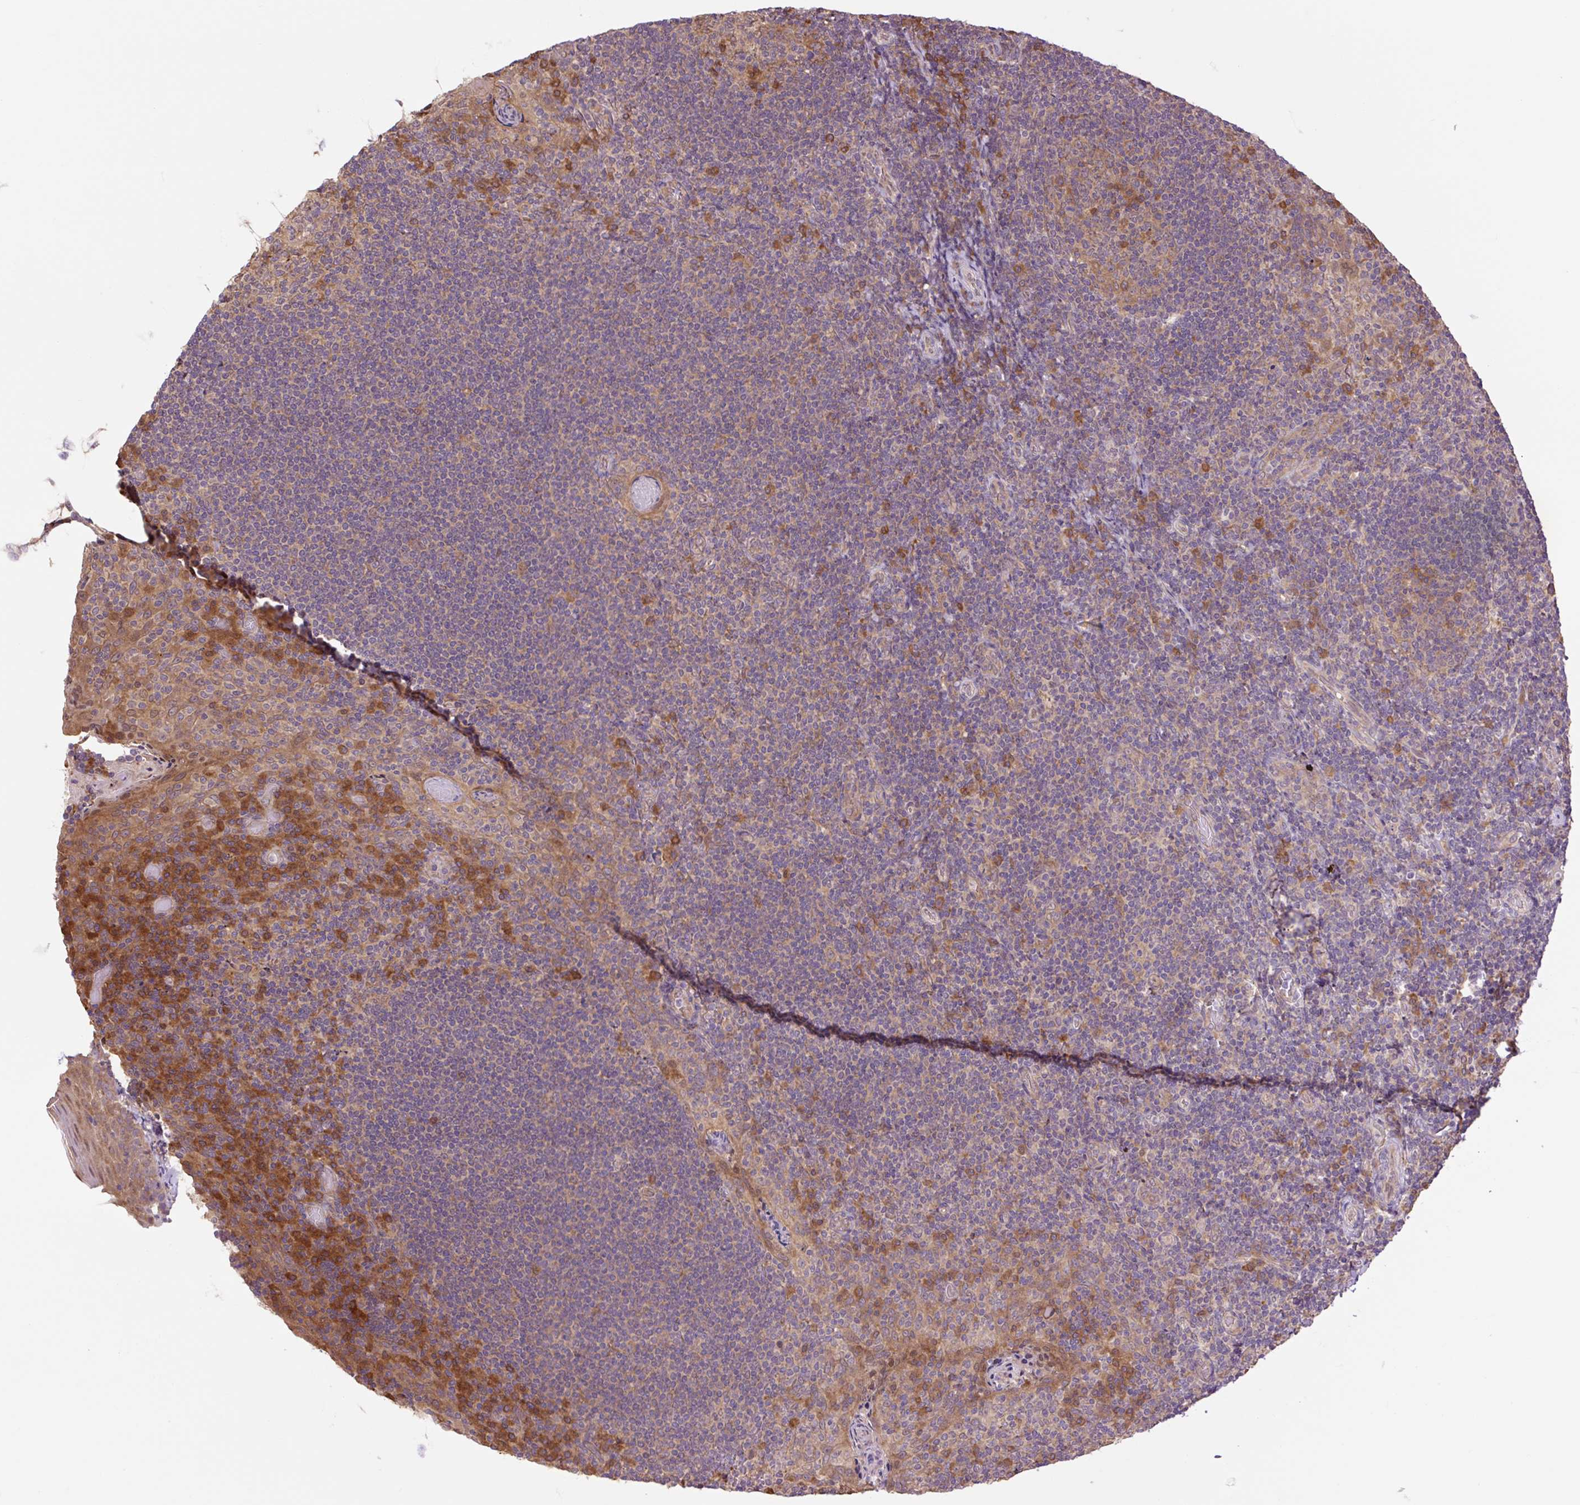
{"staining": {"intensity": "moderate", "quantity": "<25%", "location": "cytoplasmic/membranous"}, "tissue": "tonsil", "cell_type": "Germinal center cells", "image_type": "normal", "snomed": [{"axis": "morphology", "description": "Normal tissue, NOS"}, {"axis": "topography", "description": "Tonsil"}], "caption": "Unremarkable tonsil was stained to show a protein in brown. There is low levels of moderate cytoplasmic/membranous expression in approximately <25% of germinal center cells.", "gene": "TPT1", "patient": {"sex": "male", "age": 17}}